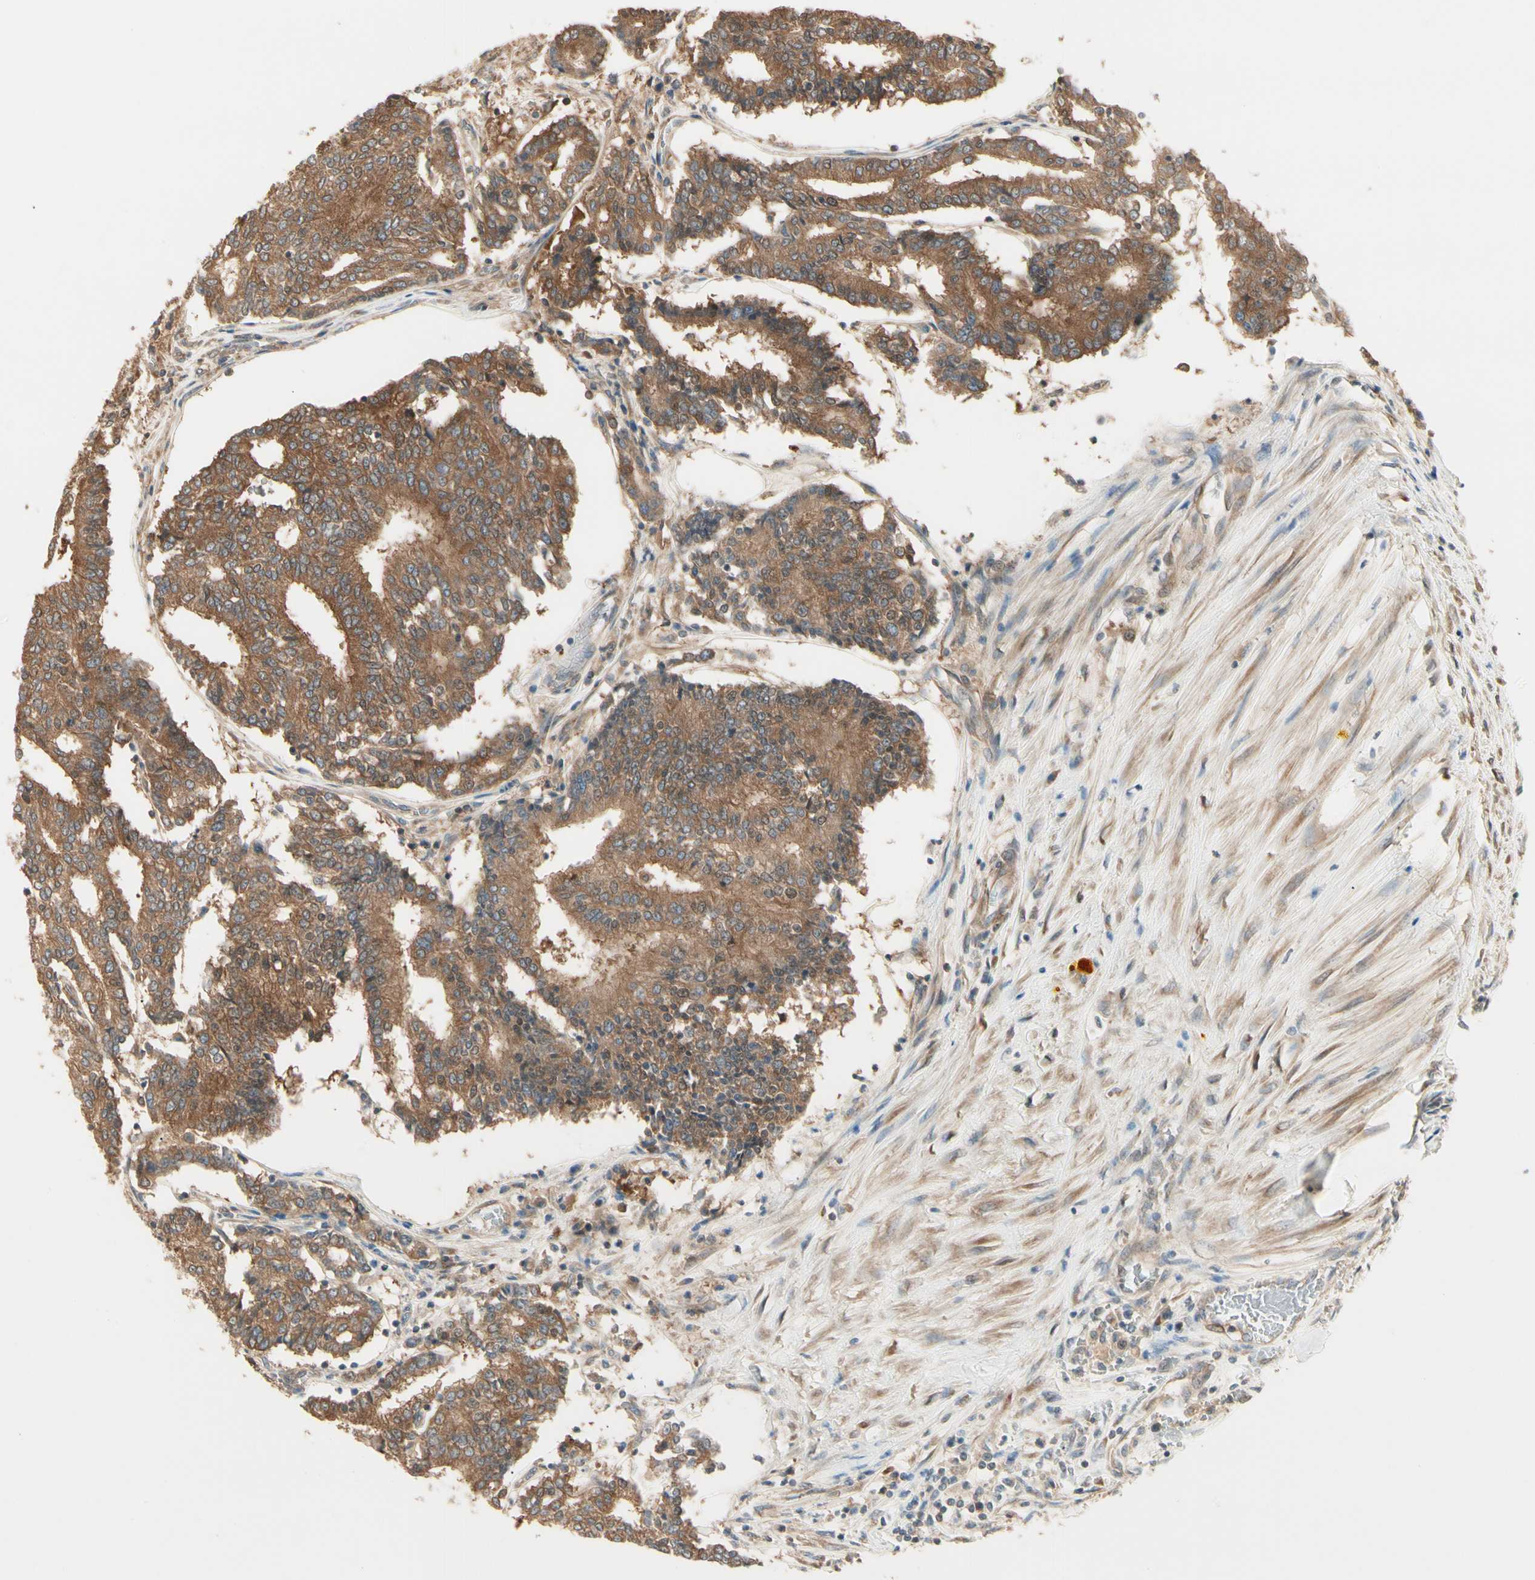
{"staining": {"intensity": "strong", "quantity": ">75%", "location": "cytoplasmic/membranous"}, "tissue": "prostate cancer", "cell_type": "Tumor cells", "image_type": "cancer", "snomed": [{"axis": "morphology", "description": "Adenocarcinoma, High grade"}, {"axis": "topography", "description": "Prostate"}], "caption": "There is high levels of strong cytoplasmic/membranous expression in tumor cells of prostate high-grade adenocarcinoma, as demonstrated by immunohistochemical staining (brown color).", "gene": "IRAG1", "patient": {"sex": "male", "age": 55}}